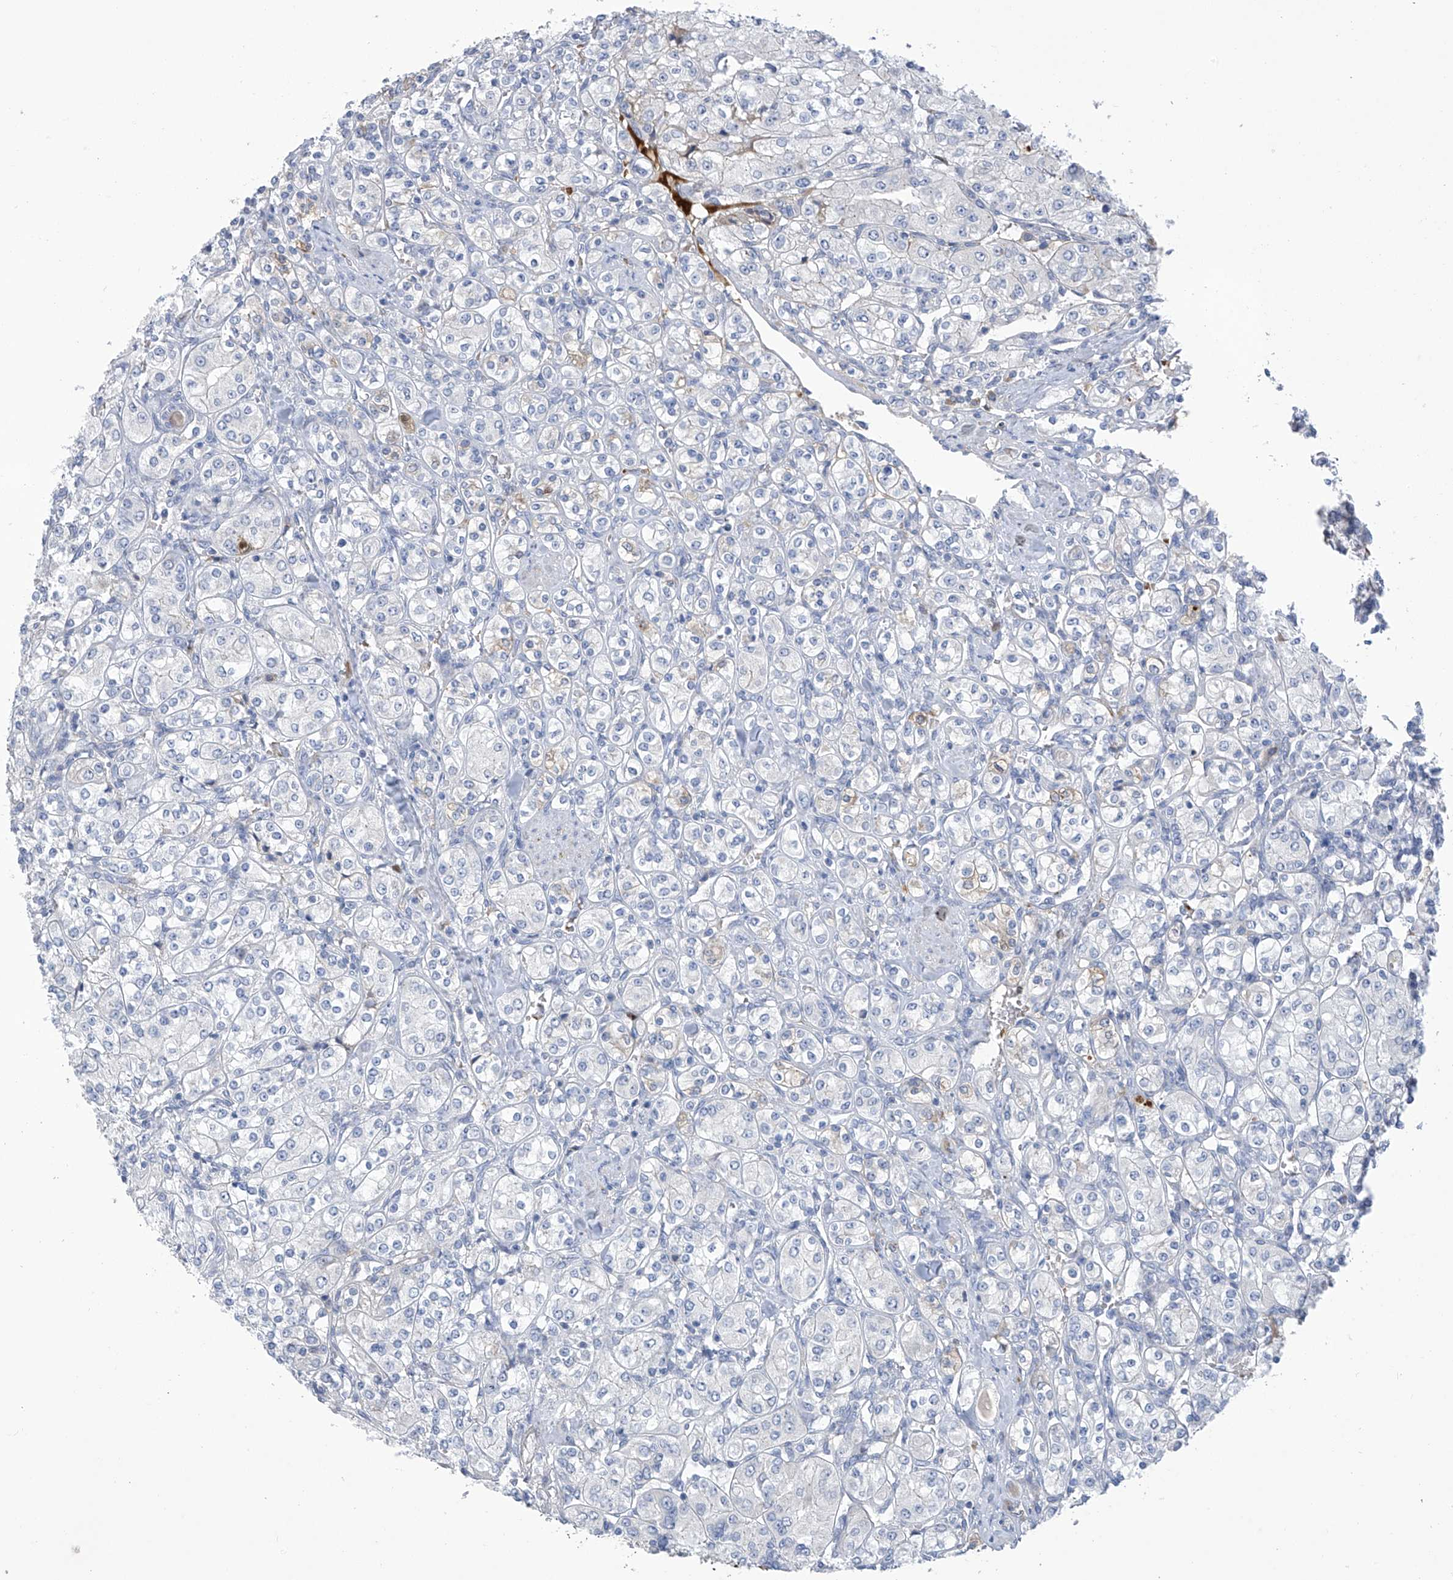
{"staining": {"intensity": "negative", "quantity": "none", "location": "none"}, "tissue": "renal cancer", "cell_type": "Tumor cells", "image_type": "cancer", "snomed": [{"axis": "morphology", "description": "Adenocarcinoma, NOS"}, {"axis": "topography", "description": "Kidney"}], "caption": "A high-resolution micrograph shows IHC staining of renal adenocarcinoma, which displays no significant staining in tumor cells. (Brightfield microscopy of DAB (3,3'-diaminobenzidine) immunohistochemistry (IHC) at high magnification).", "gene": "SLCO4A1", "patient": {"sex": "male", "age": 77}}